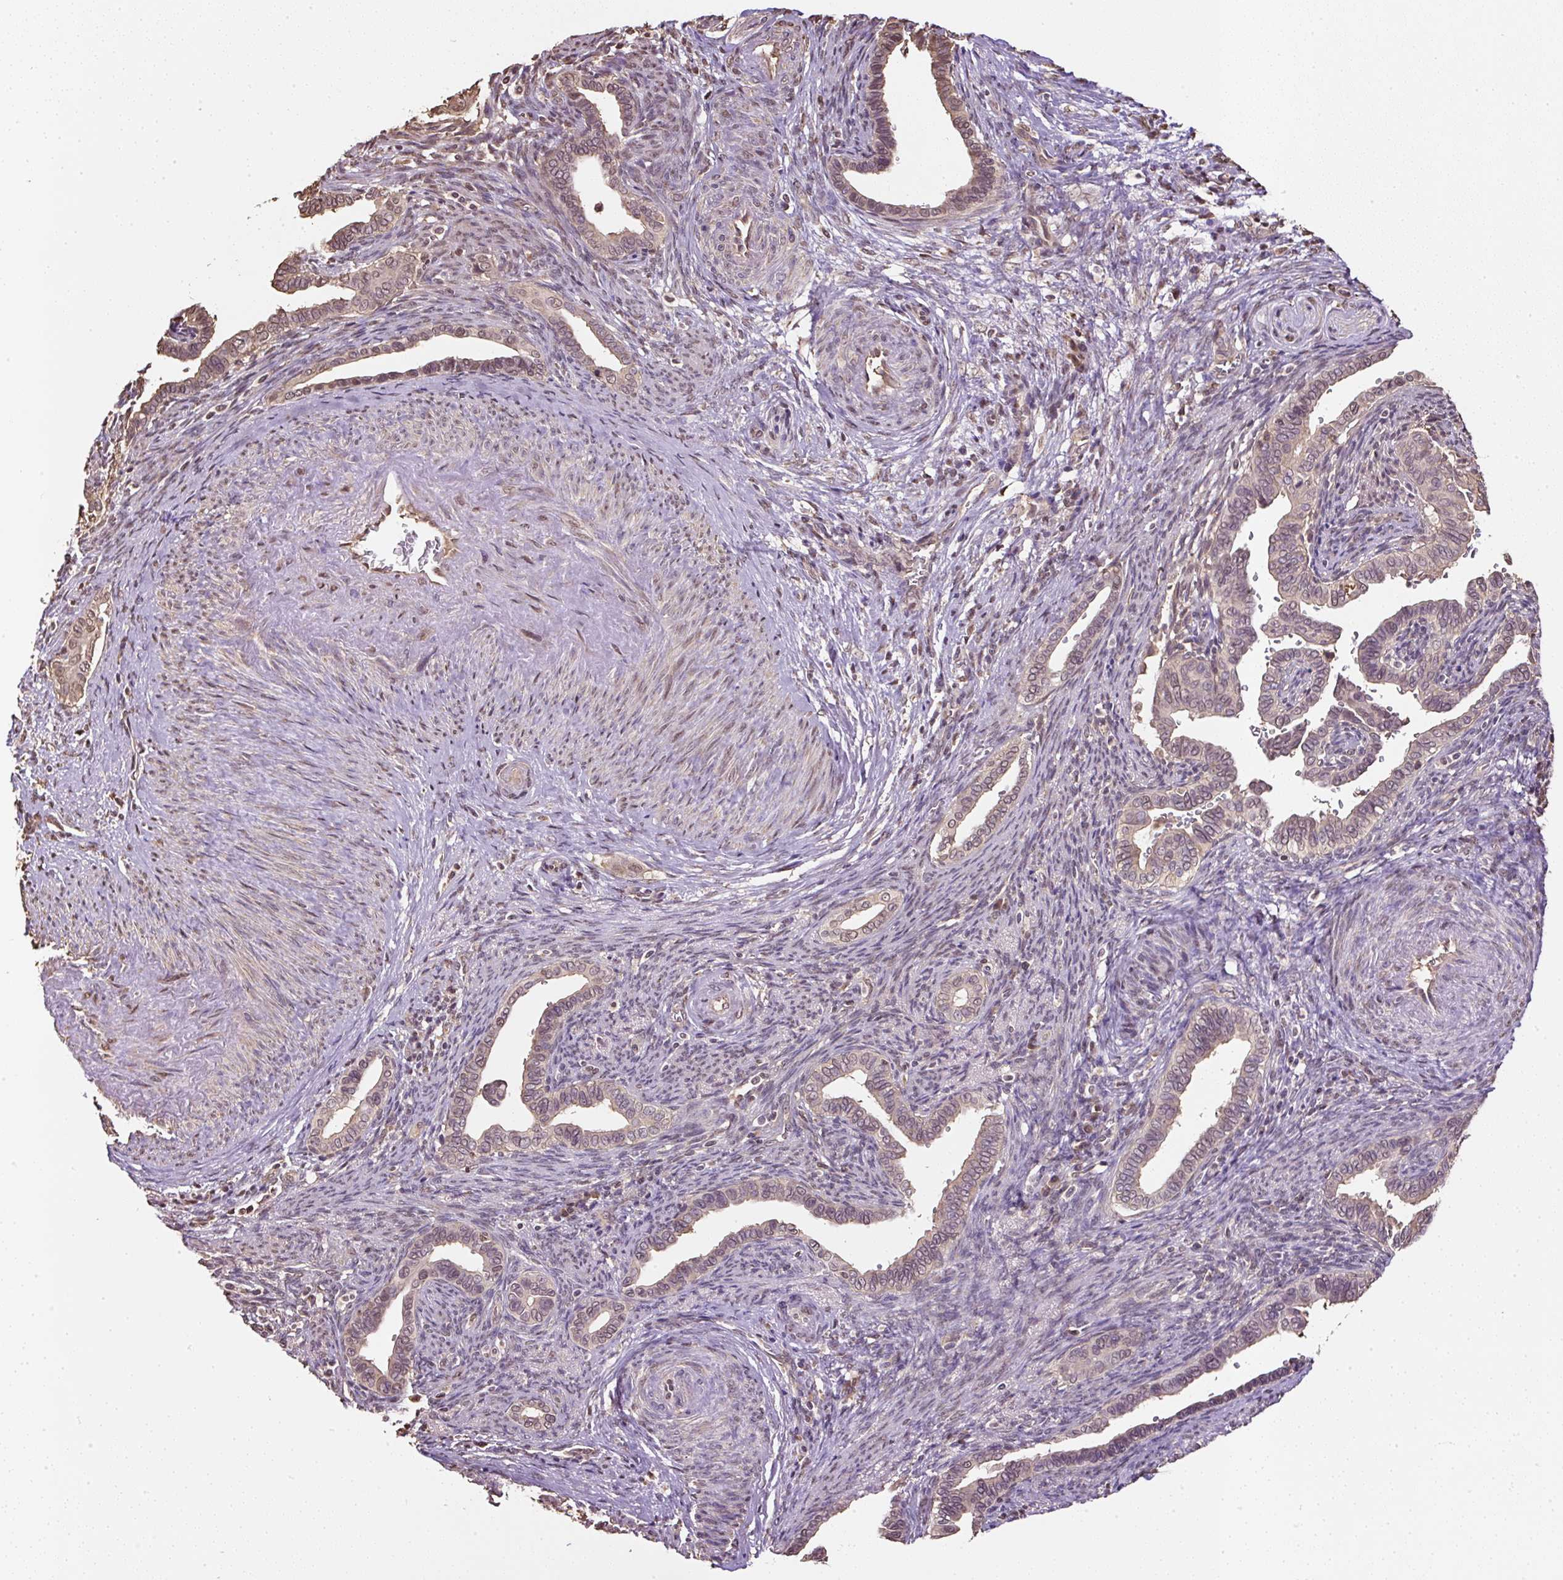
{"staining": {"intensity": "weak", "quantity": ">75%", "location": "cytoplasmic/membranous,nuclear"}, "tissue": "cervical cancer", "cell_type": "Tumor cells", "image_type": "cancer", "snomed": [{"axis": "morphology", "description": "Adenocarcinoma, NOS"}, {"axis": "morphology", "description": "Adenocarcinoma, Low grade"}, {"axis": "topography", "description": "Cervix"}], "caption": "A brown stain labels weak cytoplasmic/membranous and nuclear expression of a protein in cervical adenocarcinoma (low-grade) tumor cells. Immunohistochemistry stains the protein of interest in brown and the nuclei are stained blue.", "gene": "TMEM170B", "patient": {"sex": "female", "age": 35}}